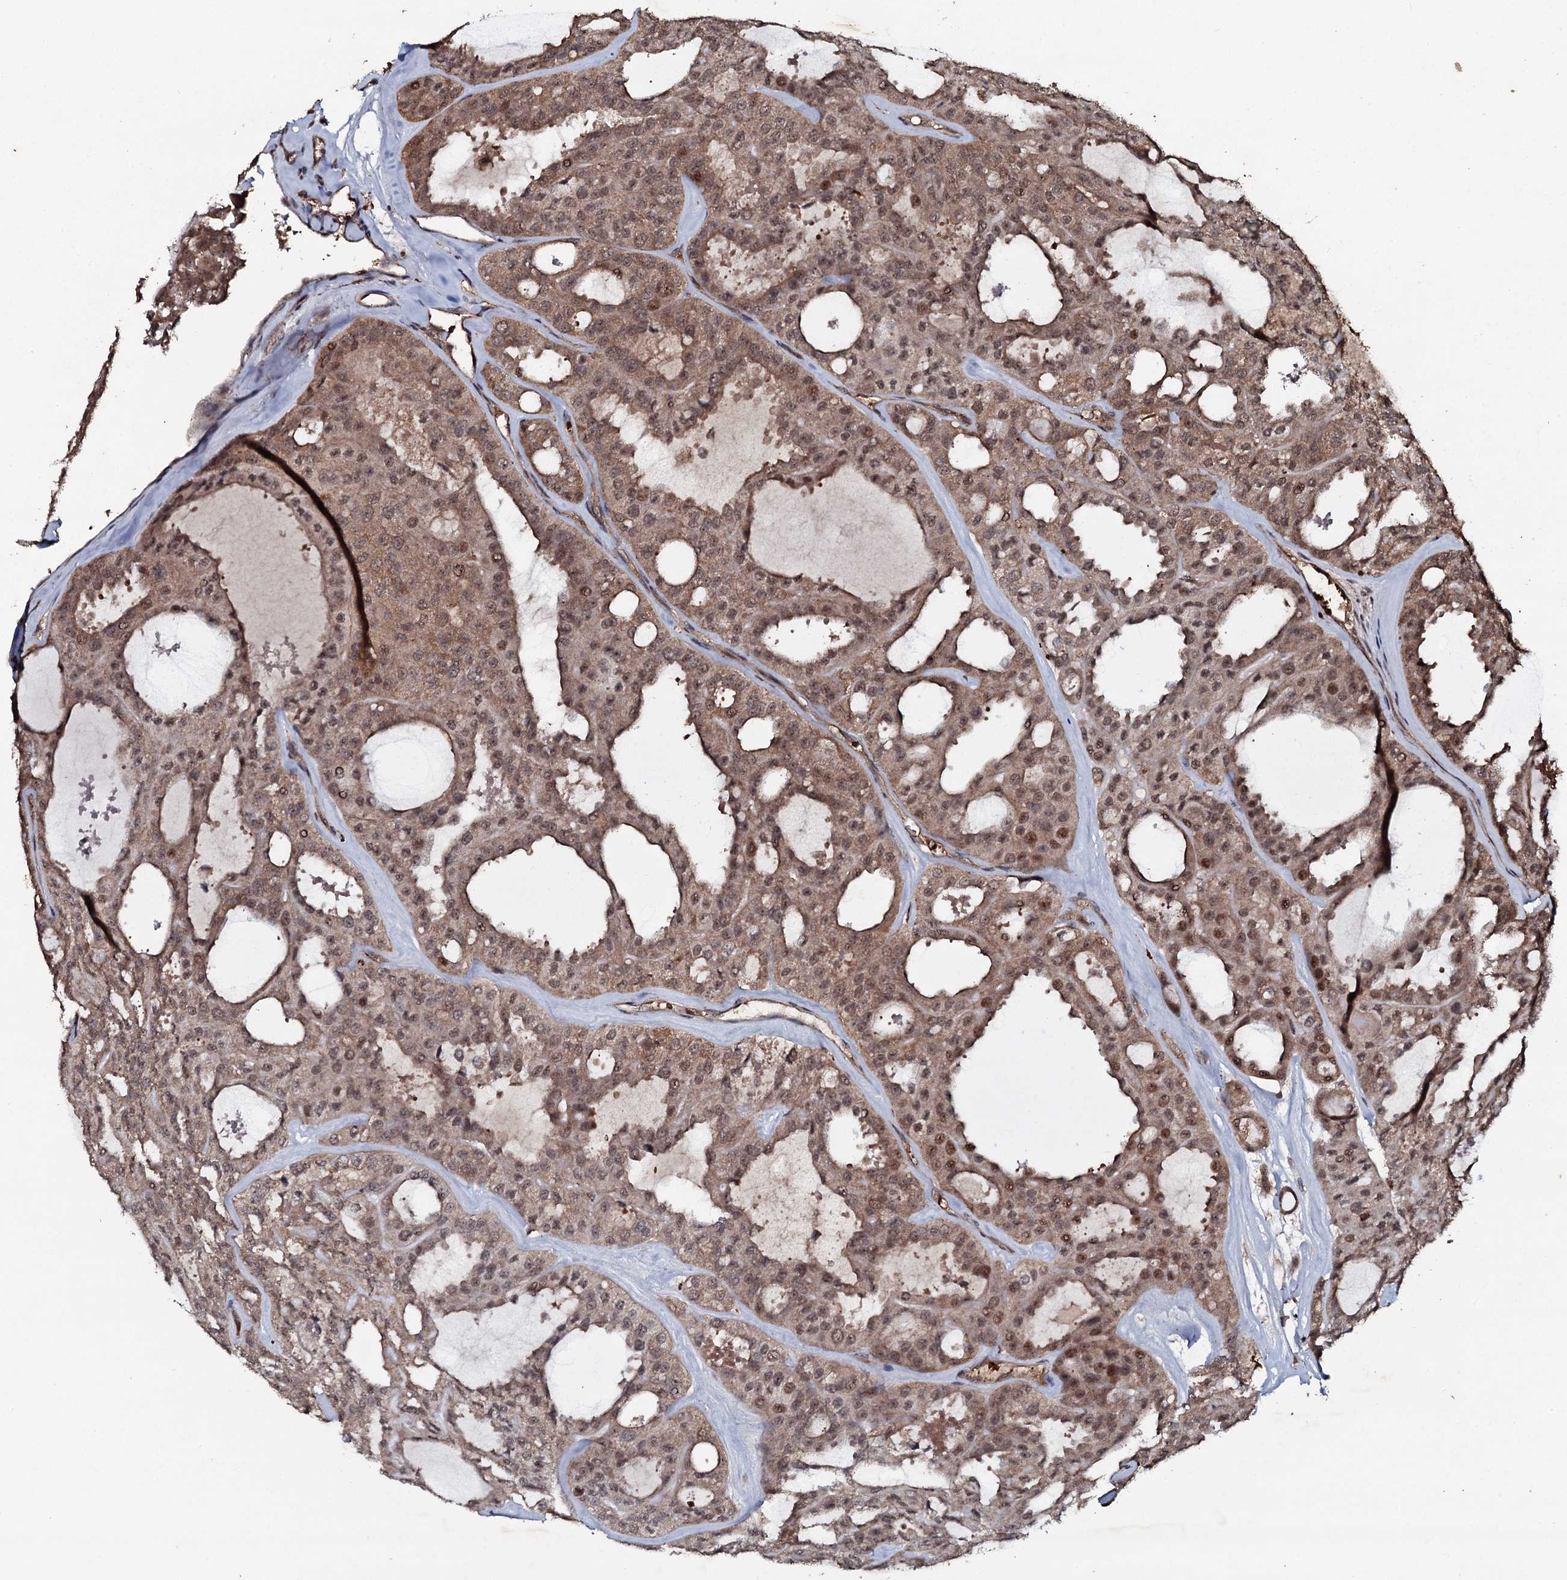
{"staining": {"intensity": "moderate", "quantity": ">75%", "location": "cytoplasmic/membranous,nuclear"}, "tissue": "thyroid cancer", "cell_type": "Tumor cells", "image_type": "cancer", "snomed": [{"axis": "morphology", "description": "Follicular adenoma carcinoma, NOS"}, {"axis": "topography", "description": "Thyroid gland"}], "caption": "Protein analysis of thyroid follicular adenoma carcinoma tissue reveals moderate cytoplasmic/membranous and nuclear expression in approximately >75% of tumor cells. The protein of interest is stained brown, and the nuclei are stained in blue (DAB IHC with brightfield microscopy, high magnification).", "gene": "ADGRG3", "patient": {"sex": "male", "age": 75}}